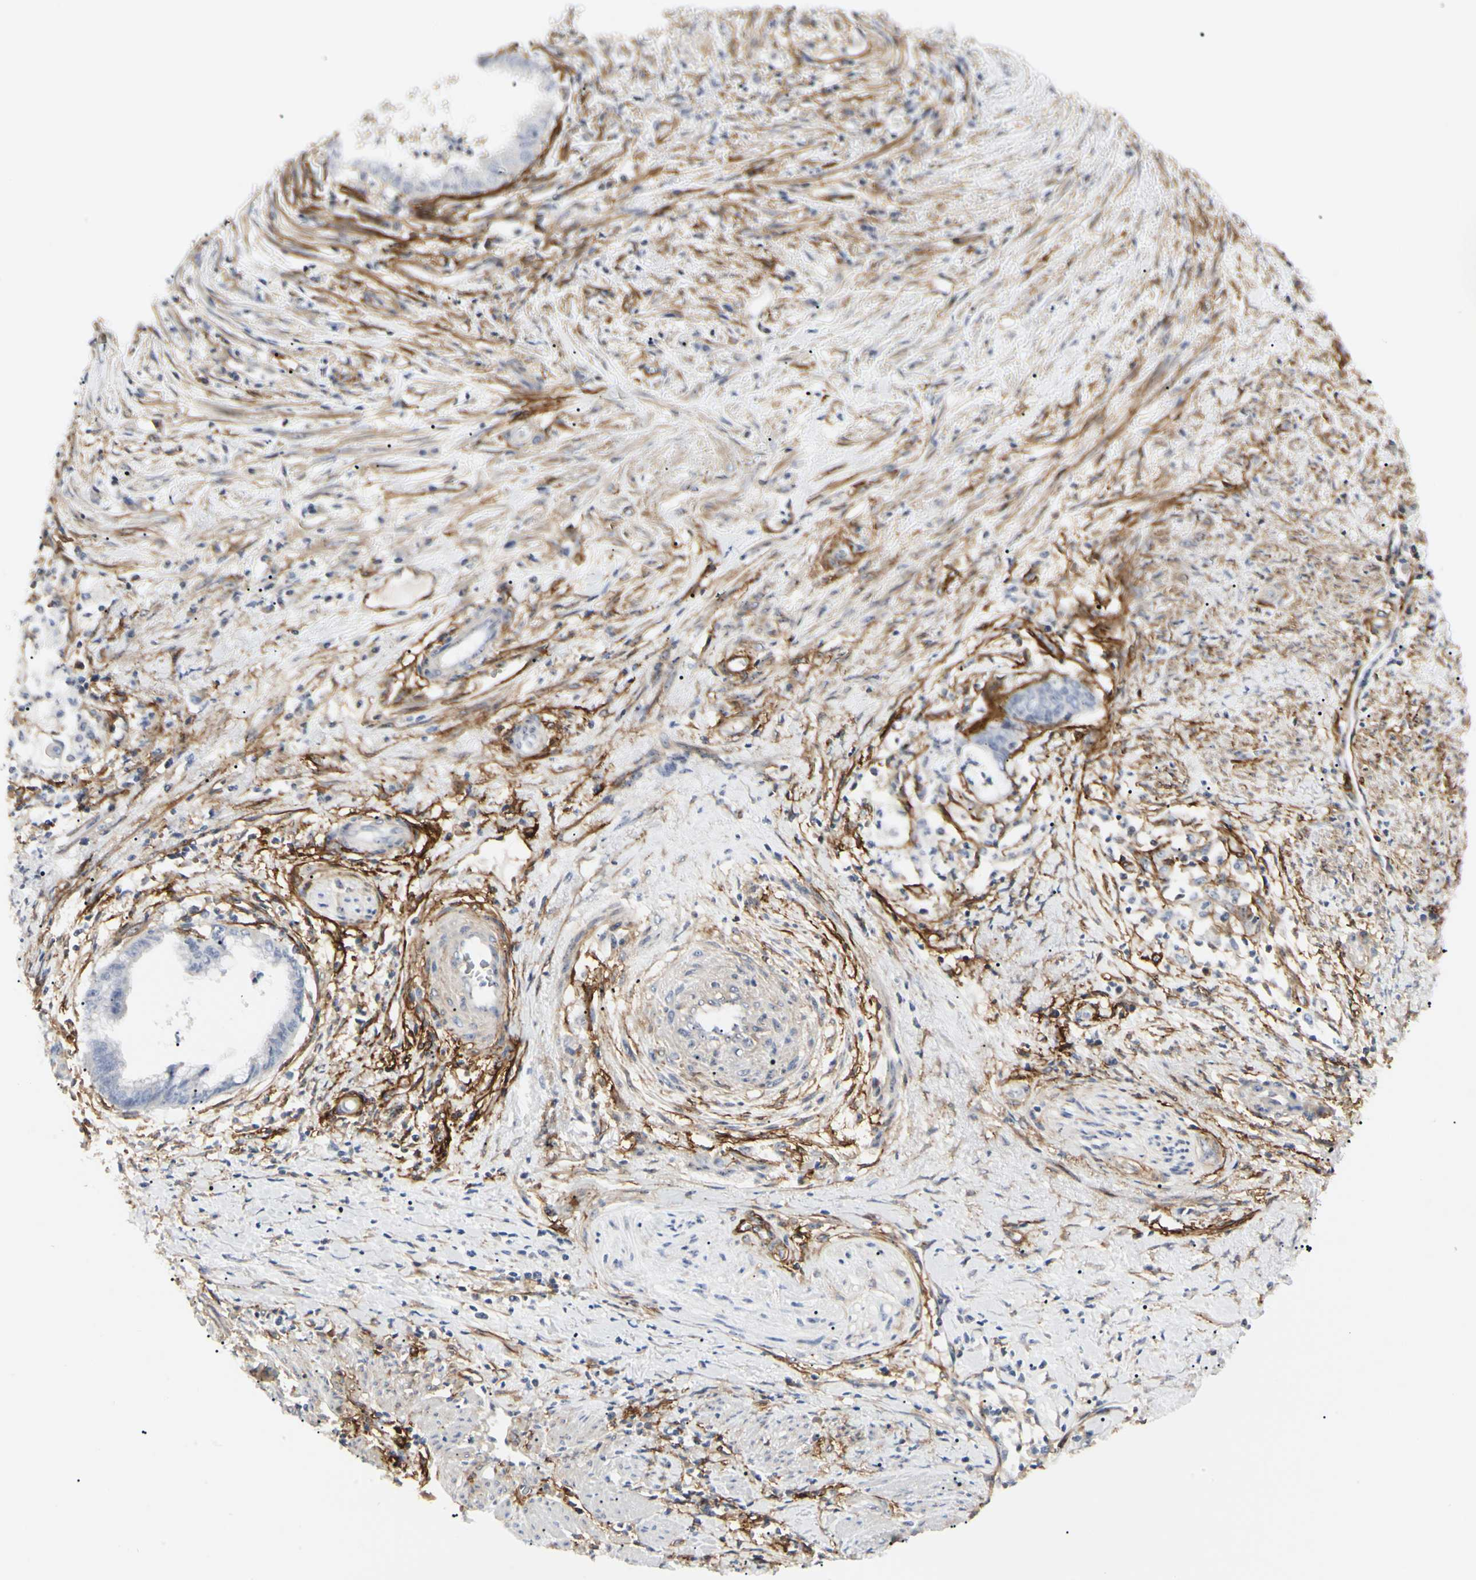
{"staining": {"intensity": "negative", "quantity": "none", "location": "none"}, "tissue": "endometrial cancer", "cell_type": "Tumor cells", "image_type": "cancer", "snomed": [{"axis": "morphology", "description": "Necrosis, NOS"}, {"axis": "morphology", "description": "Adenocarcinoma, NOS"}, {"axis": "topography", "description": "Endometrium"}], "caption": "Tumor cells are negative for protein expression in human endometrial cancer.", "gene": "GGT5", "patient": {"sex": "female", "age": 79}}